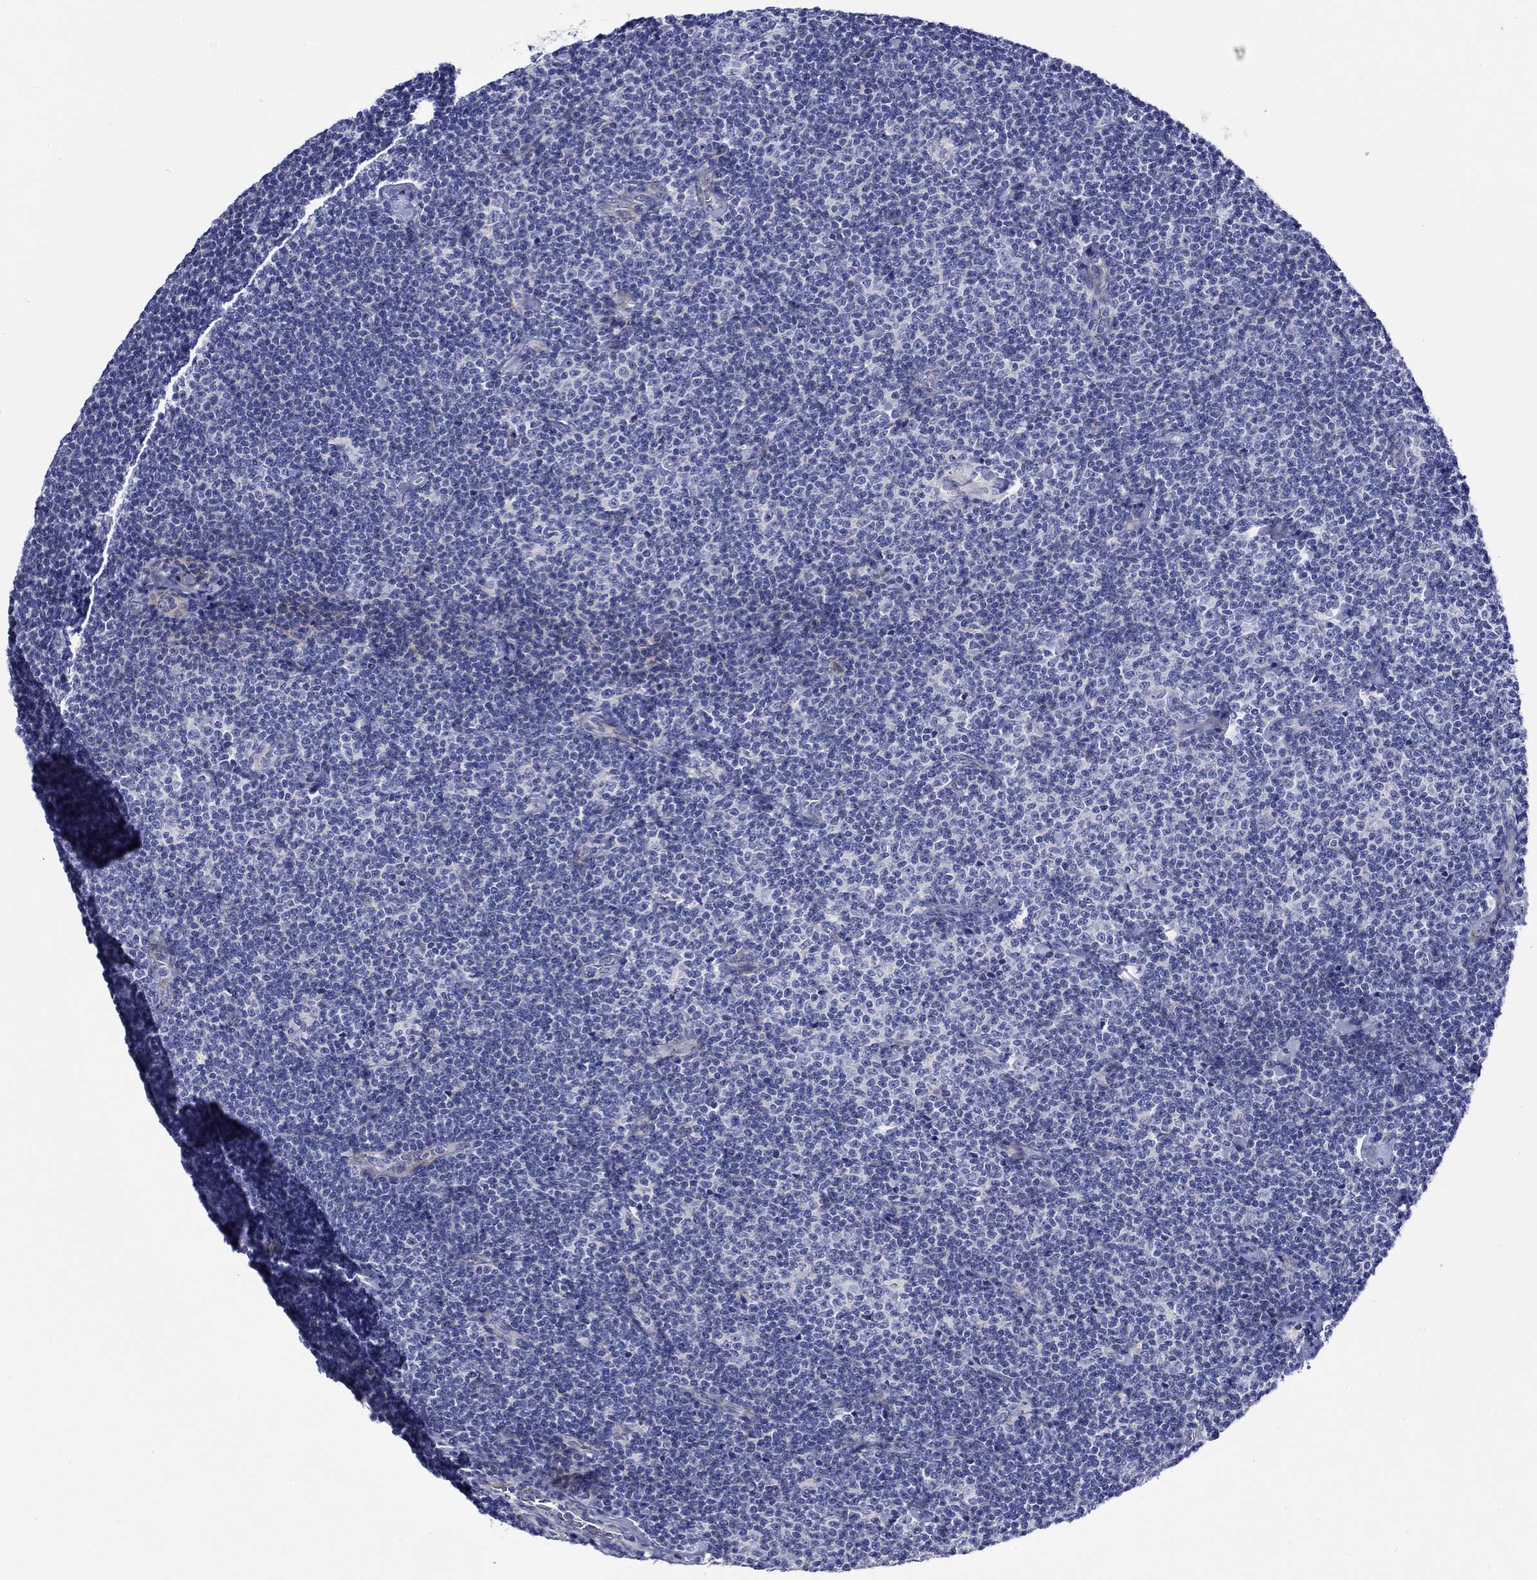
{"staining": {"intensity": "negative", "quantity": "none", "location": "none"}, "tissue": "lymphoma", "cell_type": "Tumor cells", "image_type": "cancer", "snomed": [{"axis": "morphology", "description": "Malignant lymphoma, non-Hodgkin's type, Low grade"}, {"axis": "topography", "description": "Lymph node"}], "caption": "Histopathology image shows no protein expression in tumor cells of lymphoma tissue.", "gene": "NRIP3", "patient": {"sex": "male", "age": 81}}